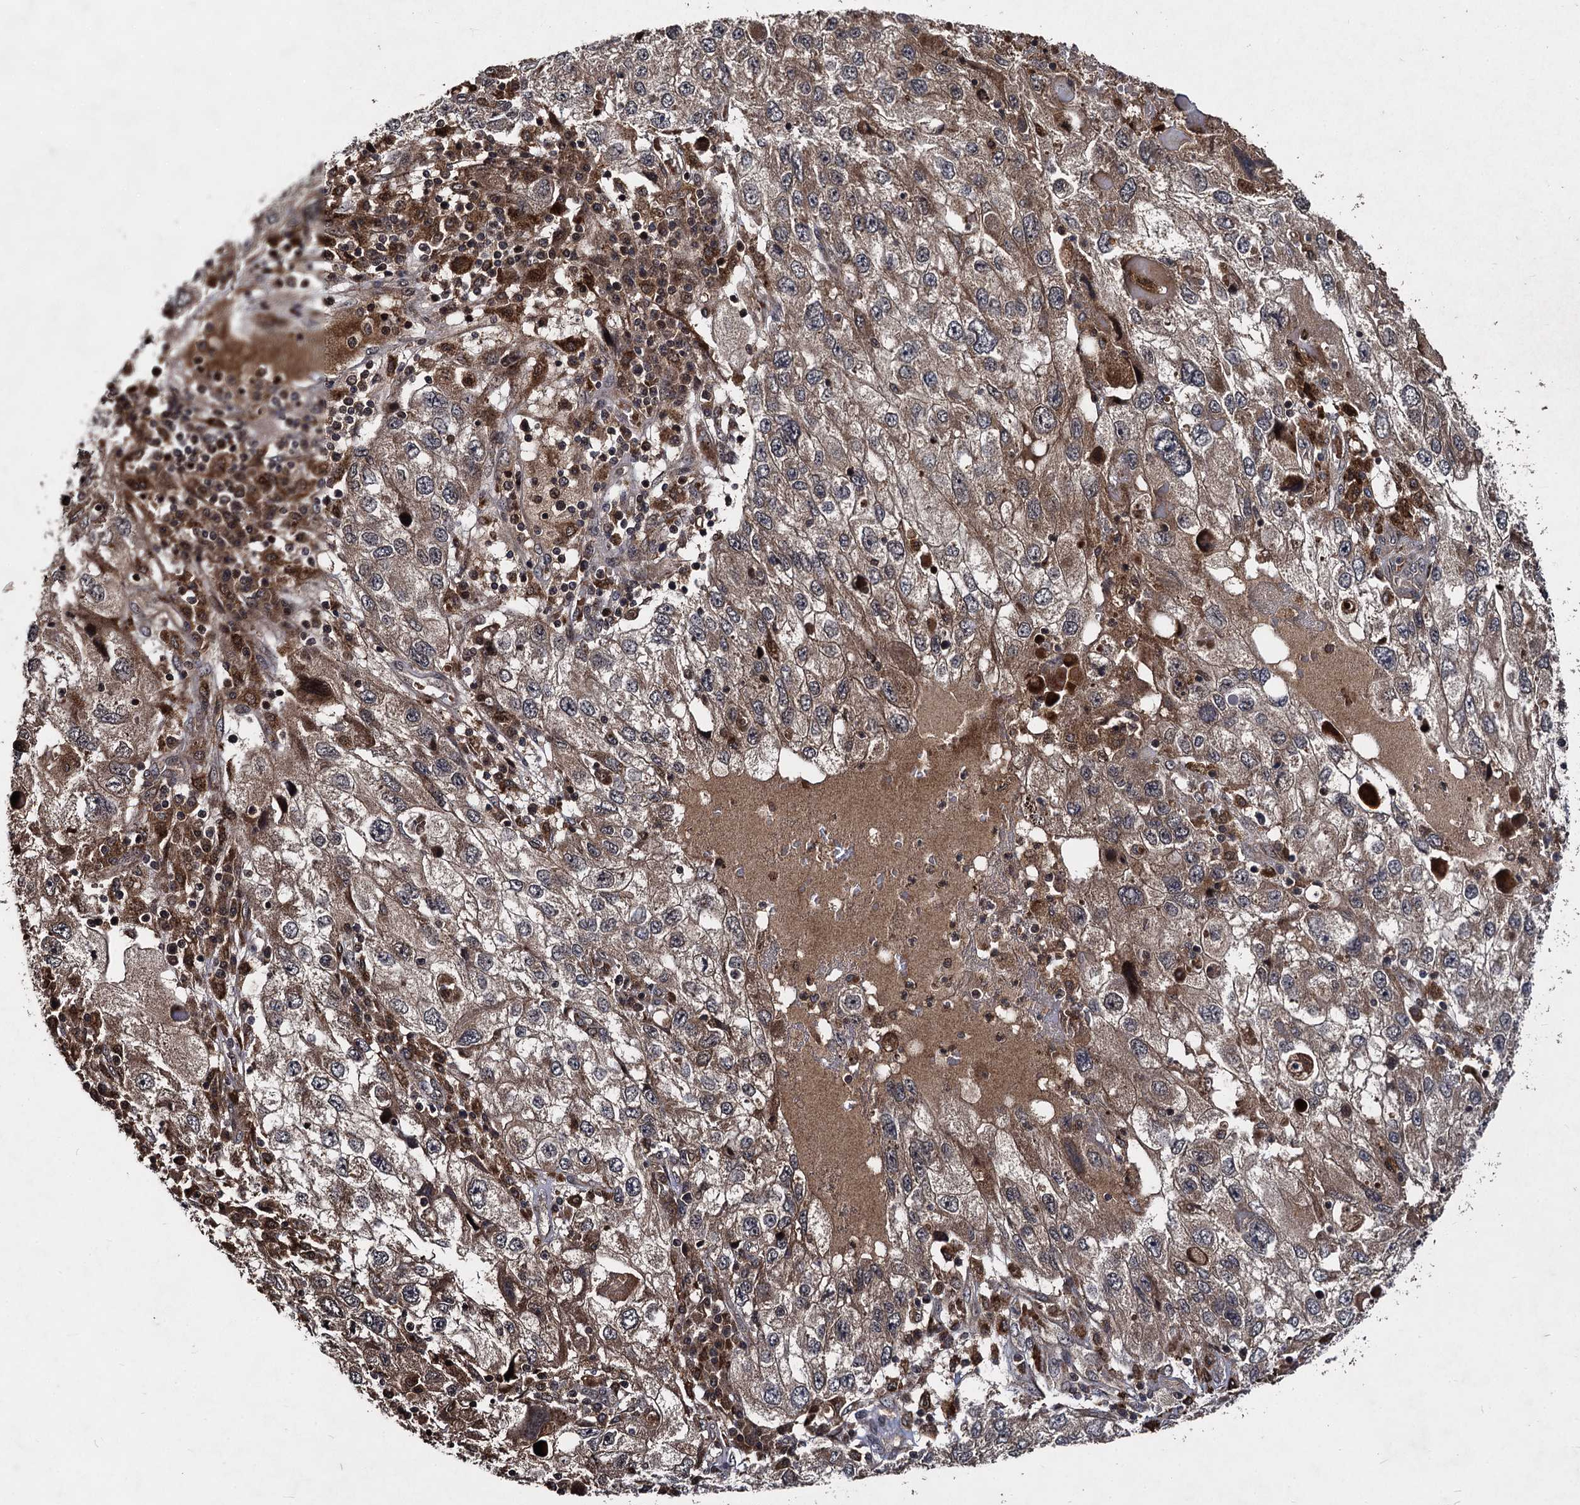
{"staining": {"intensity": "weak", "quantity": ">75%", "location": "cytoplasmic/membranous"}, "tissue": "endometrial cancer", "cell_type": "Tumor cells", "image_type": "cancer", "snomed": [{"axis": "morphology", "description": "Adenocarcinoma, NOS"}, {"axis": "topography", "description": "Endometrium"}], "caption": "Endometrial cancer (adenocarcinoma) stained with a protein marker exhibits weak staining in tumor cells.", "gene": "BCL2L2", "patient": {"sex": "female", "age": 49}}